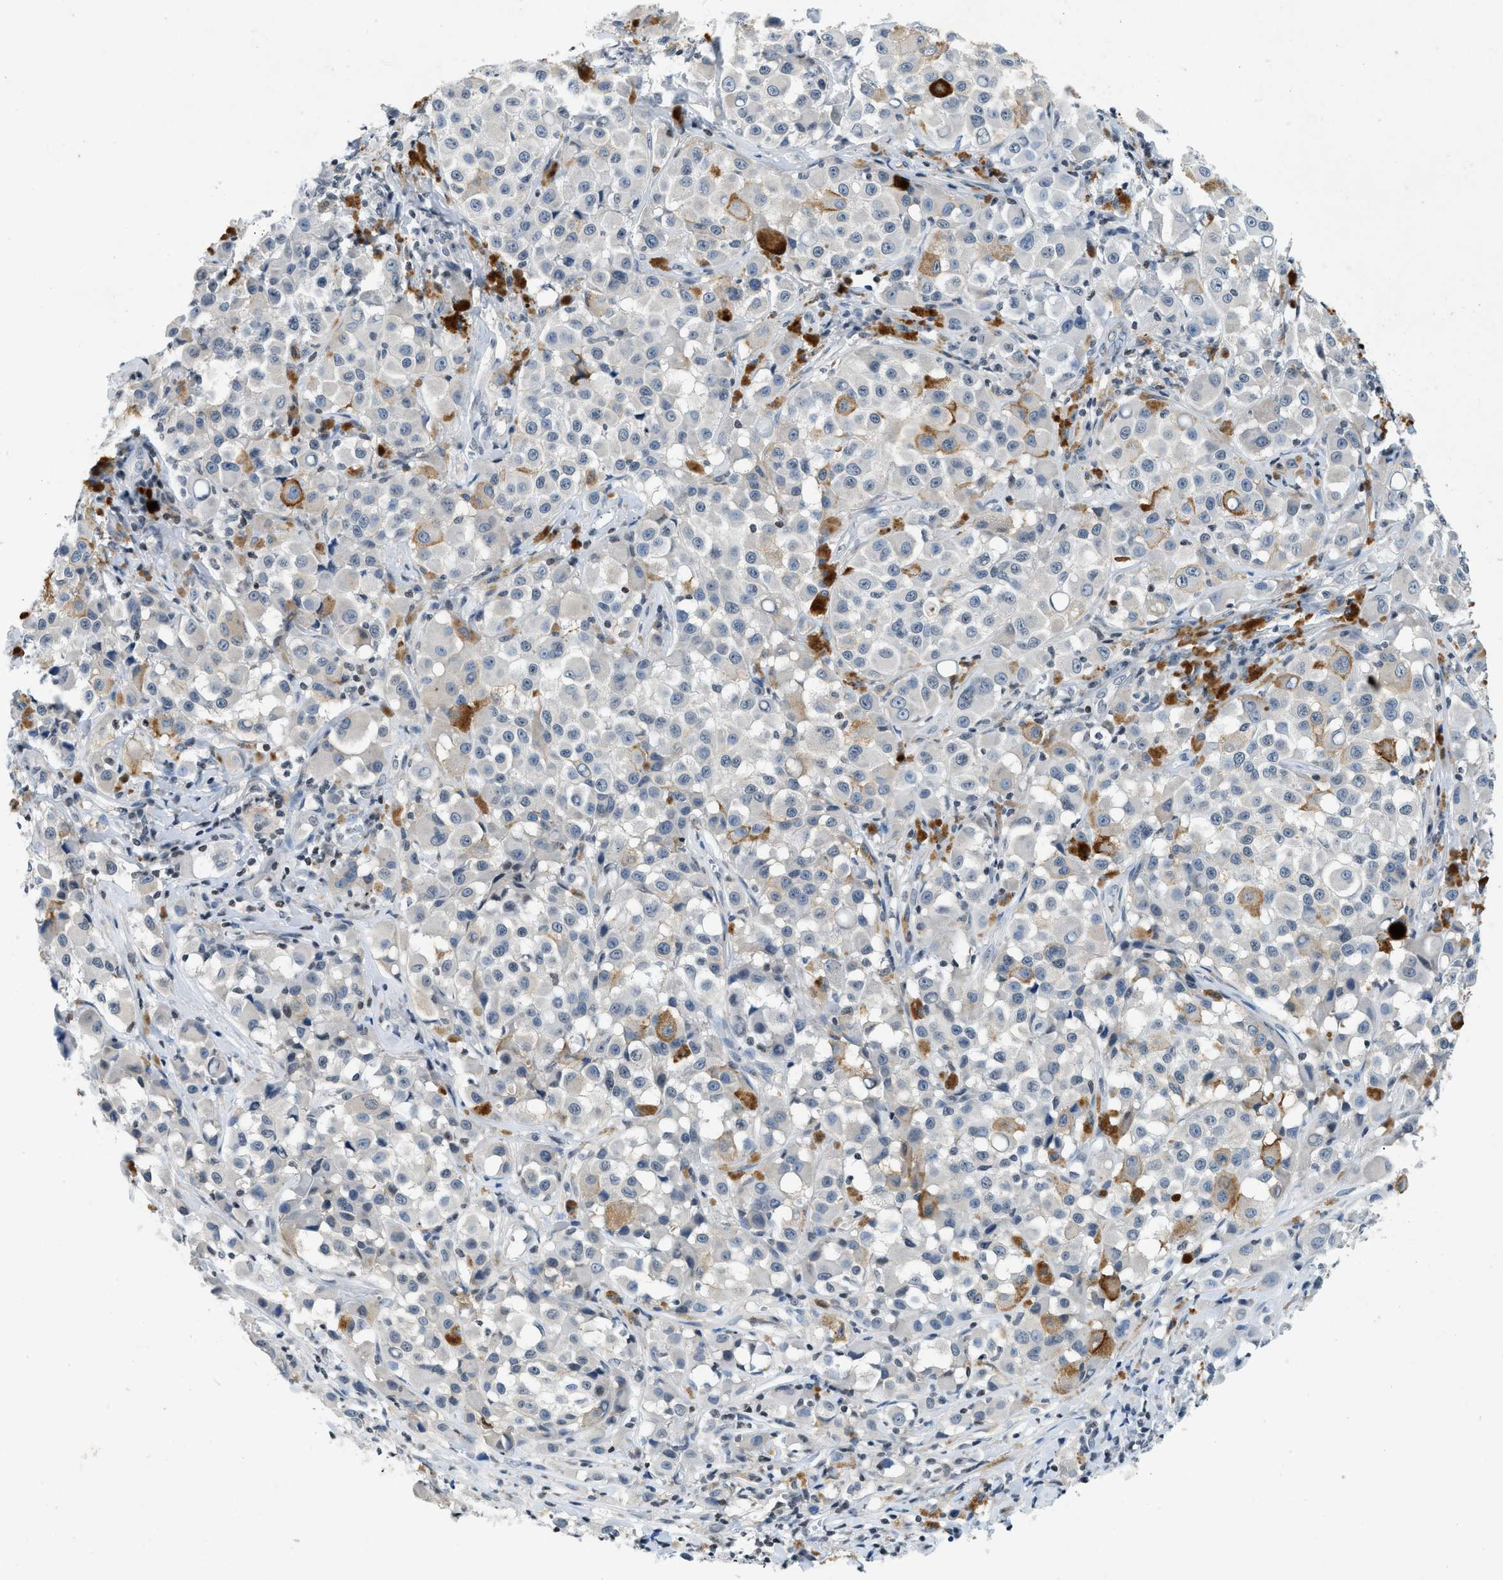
{"staining": {"intensity": "weak", "quantity": "<25%", "location": "cytoplasmic/membranous"}, "tissue": "melanoma", "cell_type": "Tumor cells", "image_type": "cancer", "snomed": [{"axis": "morphology", "description": "Malignant melanoma, NOS"}, {"axis": "topography", "description": "Skin"}], "caption": "Immunohistochemistry photomicrograph of neoplastic tissue: melanoma stained with DAB reveals no significant protein expression in tumor cells.", "gene": "UVRAG", "patient": {"sex": "male", "age": 84}}